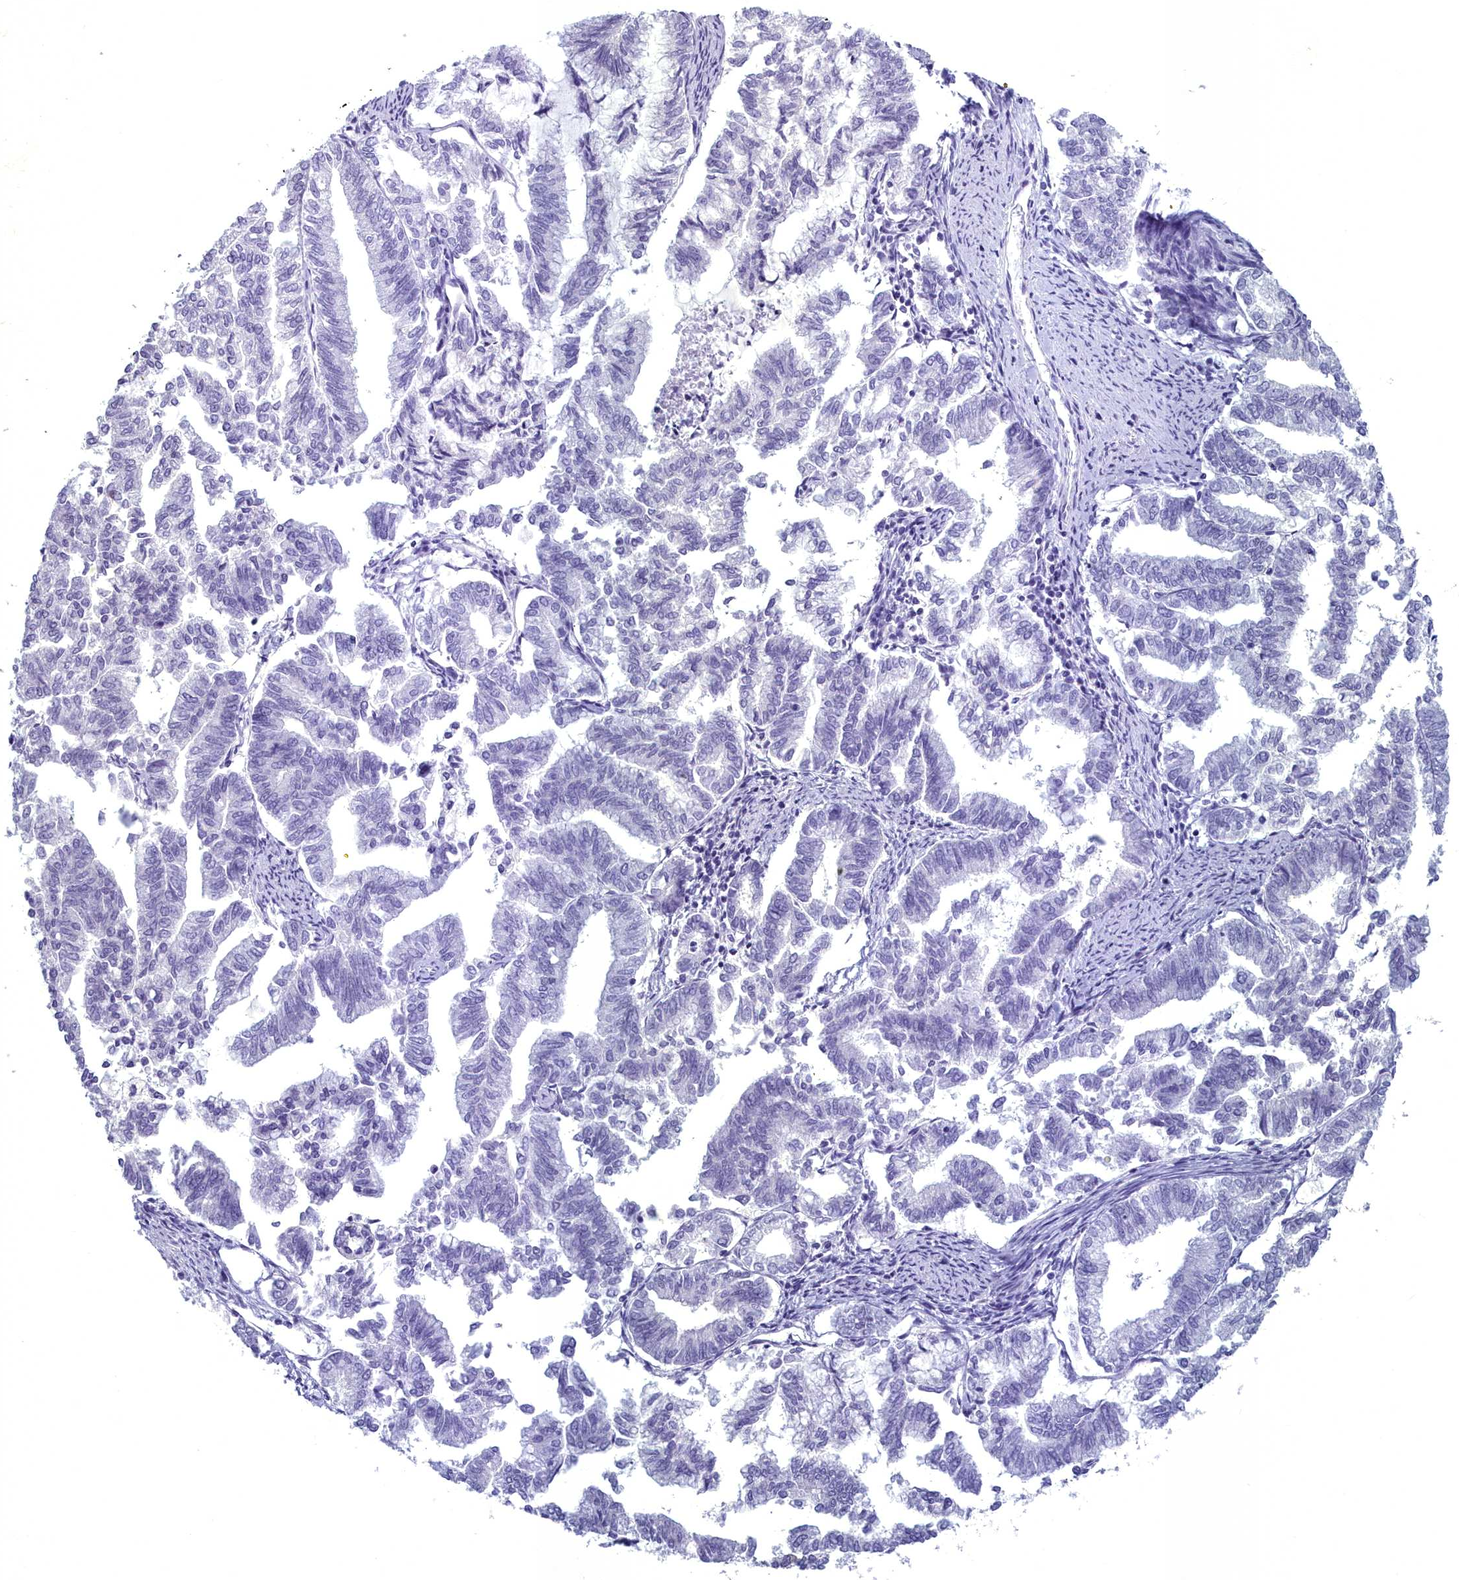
{"staining": {"intensity": "negative", "quantity": "none", "location": "none"}, "tissue": "endometrial cancer", "cell_type": "Tumor cells", "image_type": "cancer", "snomed": [{"axis": "morphology", "description": "Adenocarcinoma, NOS"}, {"axis": "topography", "description": "Endometrium"}], "caption": "Image shows no significant protein staining in tumor cells of endometrial adenocarcinoma.", "gene": "MAP6", "patient": {"sex": "female", "age": 79}}